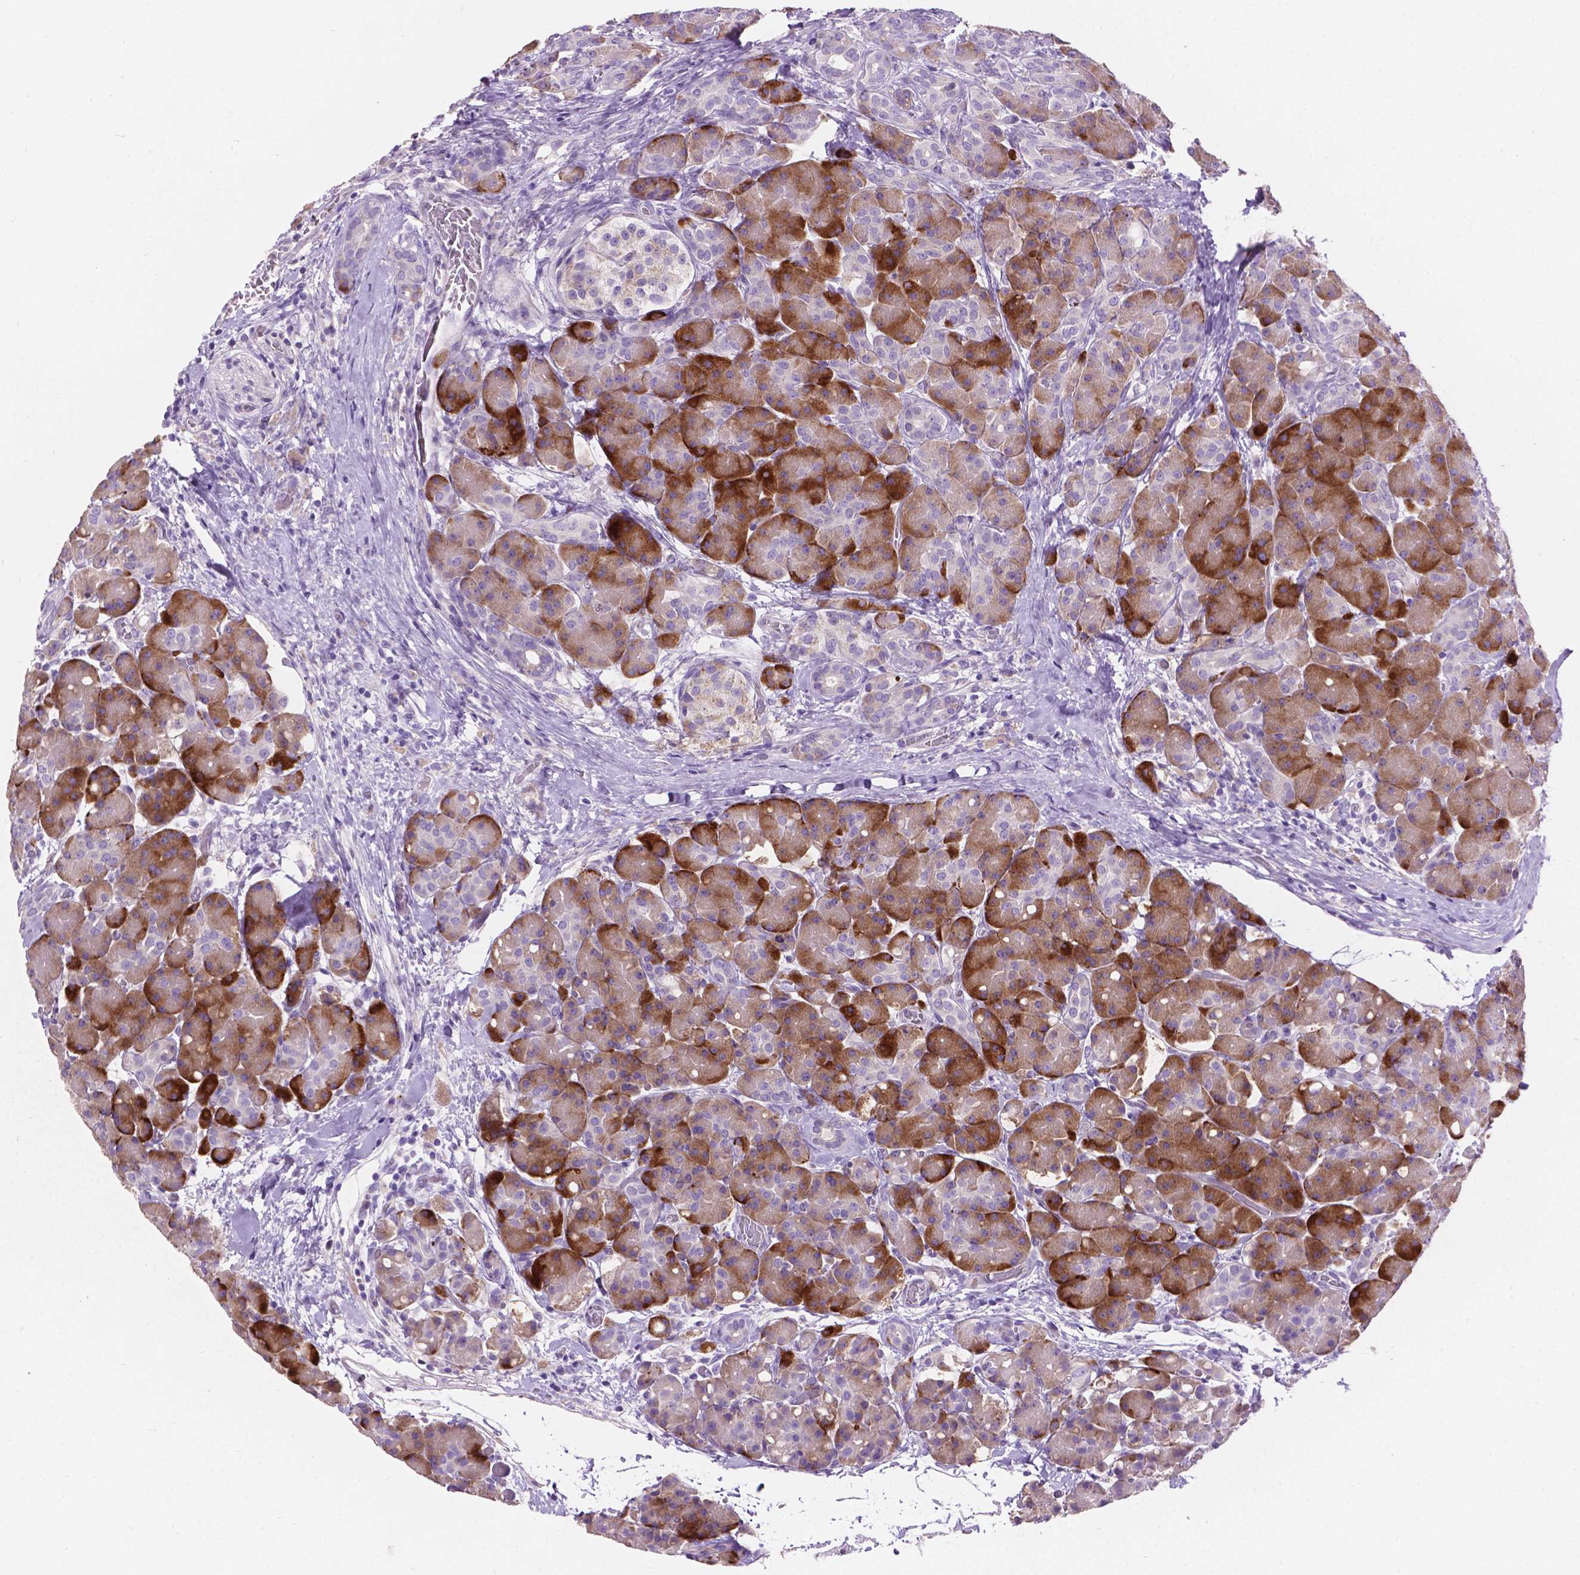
{"staining": {"intensity": "strong", "quantity": ">75%", "location": "cytoplasmic/membranous"}, "tissue": "pancreas", "cell_type": "Exocrine glandular cells", "image_type": "normal", "snomed": [{"axis": "morphology", "description": "Normal tissue, NOS"}, {"axis": "topography", "description": "Pancreas"}], "caption": "Immunohistochemistry micrograph of unremarkable pancreas: pancreas stained using immunohistochemistry (IHC) displays high levels of strong protein expression localized specifically in the cytoplasmic/membranous of exocrine glandular cells, appearing as a cytoplasmic/membranous brown color.", "gene": "NOXO1", "patient": {"sex": "male", "age": 55}}